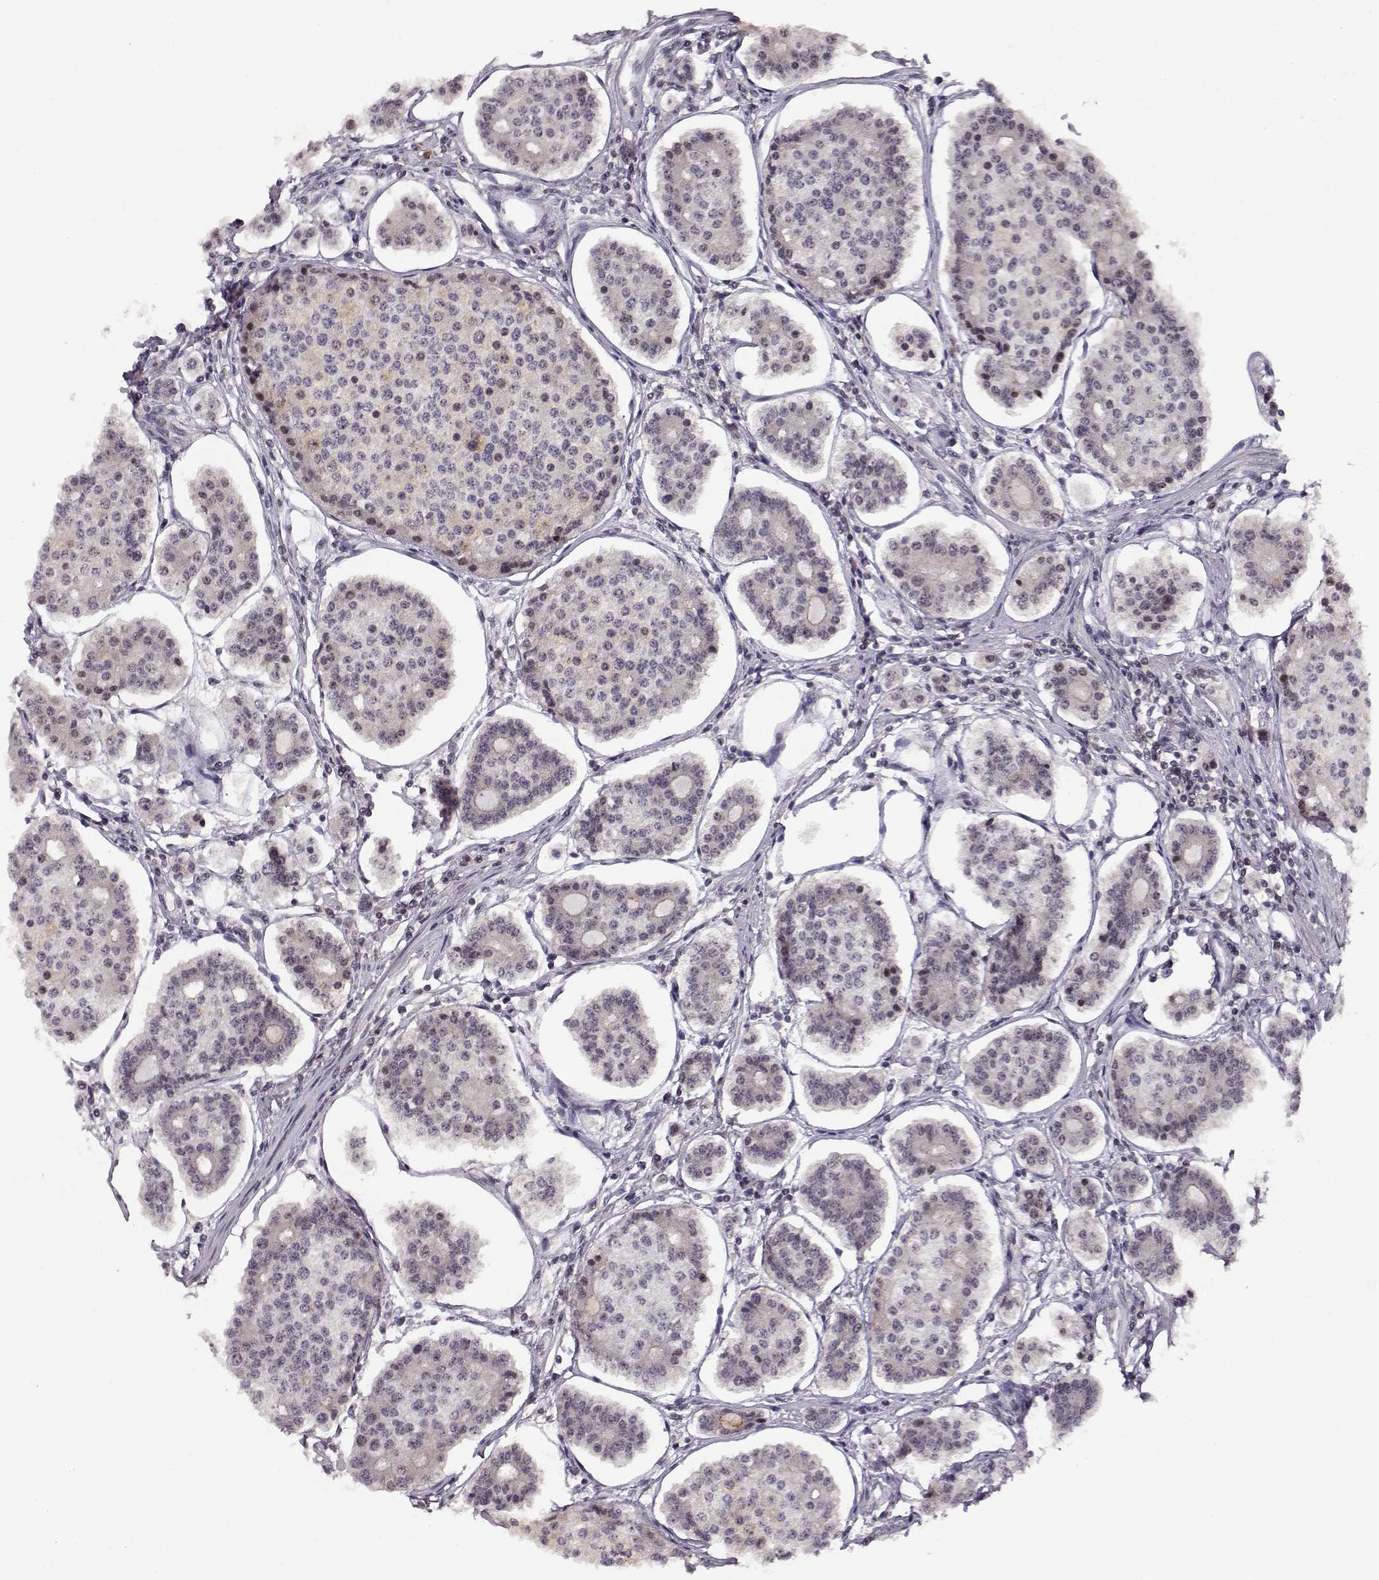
{"staining": {"intensity": "negative", "quantity": "none", "location": "none"}, "tissue": "carcinoid", "cell_type": "Tumor cells", "image_type": "cancer", "snomed": [{"axis": "morphology", "description": "Carcinoid, malignant, NOS"}, {"axis": "topography", "description": "Small intestine"}], "caption": "An image of carcinoid stained for a protein shows no brown staining in tumor cells.", "gene": "CSNK2A1", "patient": {"sex": "female", "age": 65}}